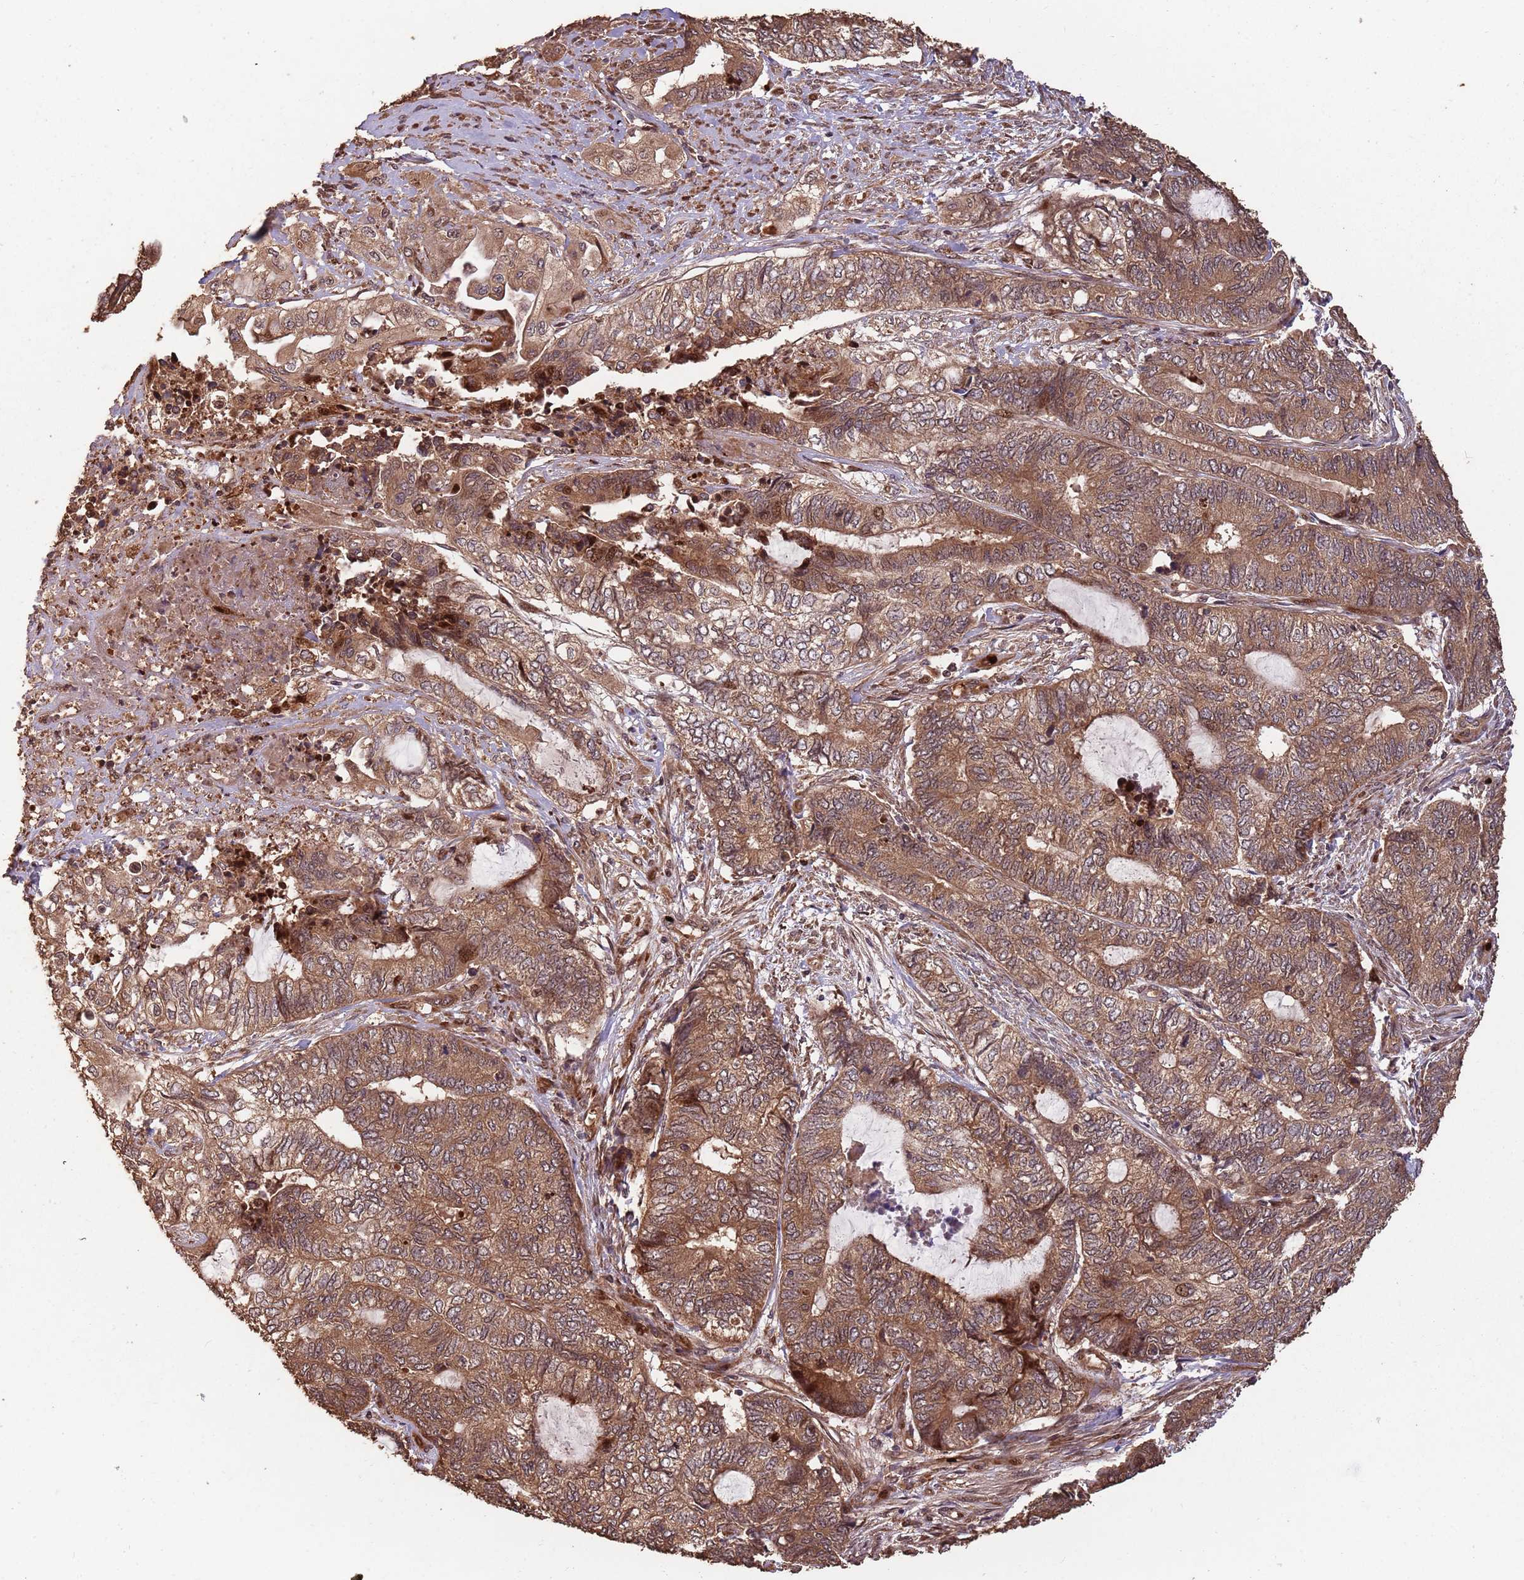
{"staining": {"intensity": "moderate", "quantity": ">75%", "location": "cytoplasmic/membranous"}, "tissue": "endometrial cancer", "cell_type": "Tumor cells", "image_type": "cancer", "snomed": [{"axis": "morphology", "description": "Adenocarcinoma, NOS"}, {"axis": "topography", "description": "Uterus"}, {"axis": "topography", "description": "Endometrium"}], "caption": "This histopathology image demonstrates immunohistochemistry (IHC) staining of endometrial cancer, with medium moderate cytoplasmic/membranous staining in approximately >75% of tumor cells.", "gene": "ZNF428", "patient": {"sex": "female", "age": 70}}